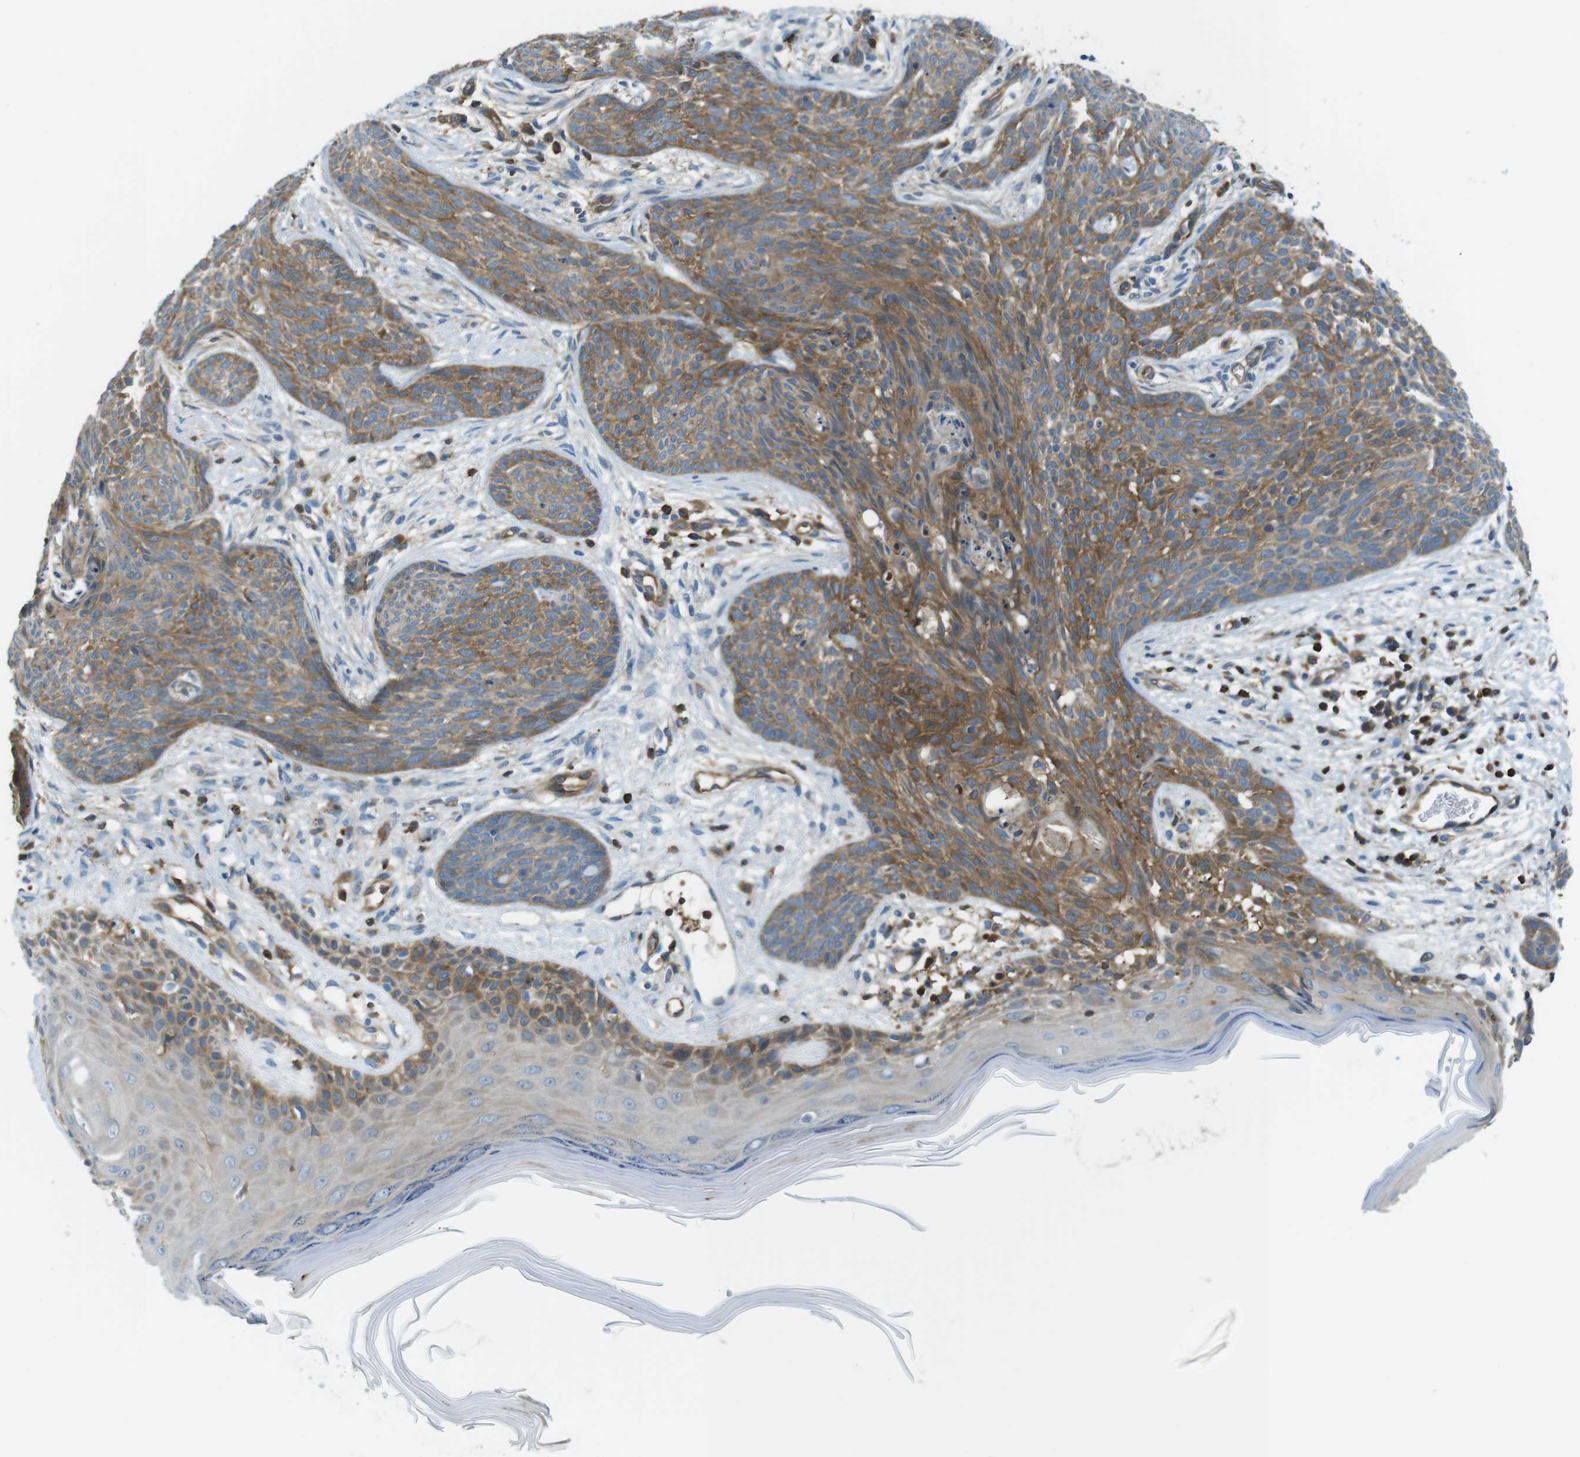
{"staining": {"intensity": "moderate", "quantity": ">75%", "location": "cytoplasmic/membranous"}, "tissue": "skin cancer", "cell_type": "Tumor cells", "image_type": "cancer", "snomed": [{"axis": "morphology", "description": "Basal cell carcinoma"}, {"axis": "topography", "description": "Skin"}], "caption": "Skin basal cell carcinoma stained for a protein displays moderate cytoplasmic/membranous positivity in tumor cells.", "gene": "TES", "patient": {"sex": "female", "age": 59}}